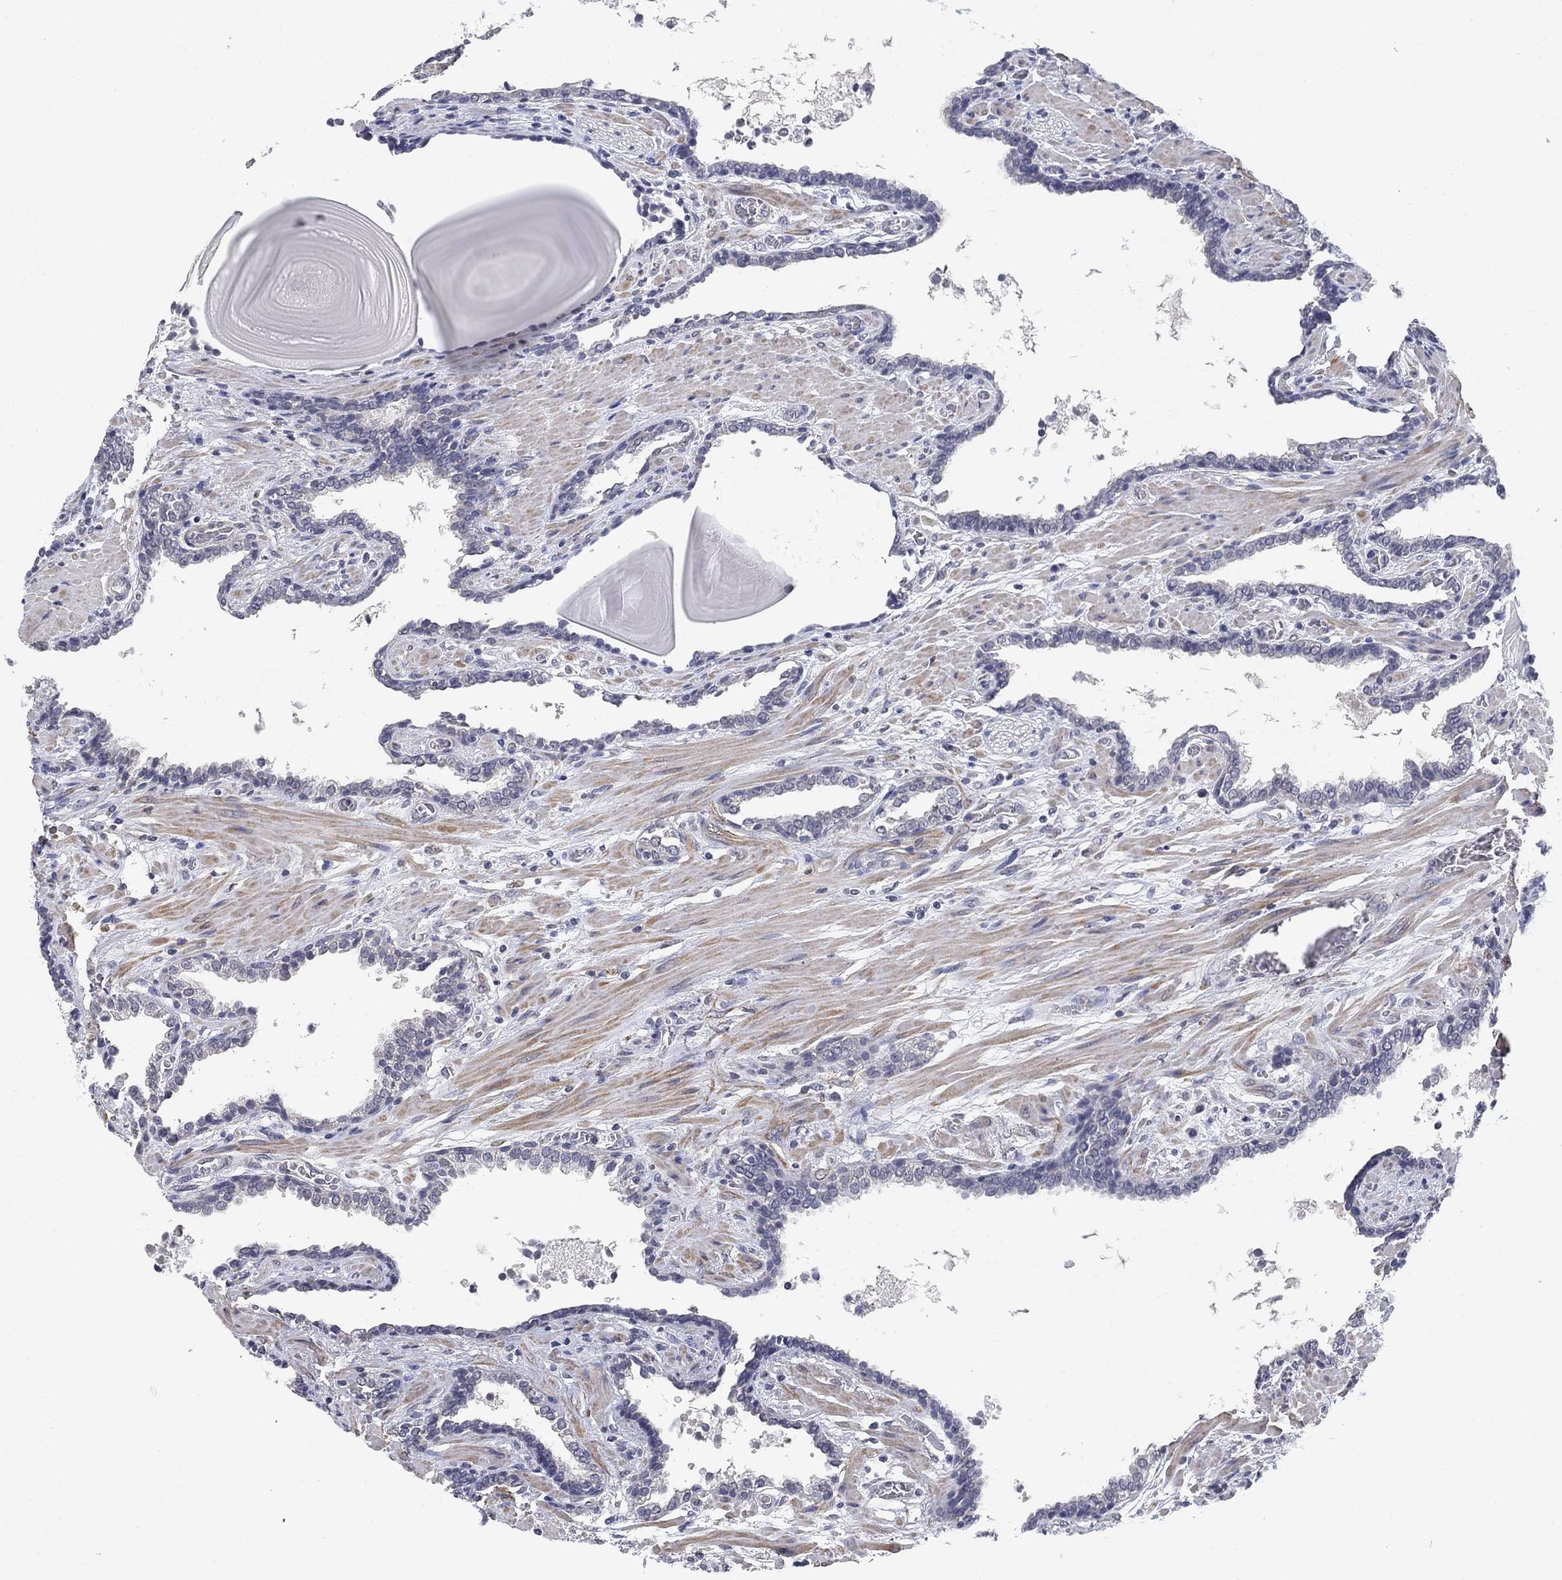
{"staining": {"intensity": "negative", "quantity": "none", "location": "none"}, "tissue": "prostate cancer", "cell_type": "Tumor cells", "image_type": "cancer", "snomed": [{"axis": "morphology", "description": "Adenocarcinoma, Low grade"}, {"axis": "topography", "description": "Prostate"}], "caption": "An immunohistochemistry photomicrograph of prostate cancer is shown. There is no staining in tumor cells of prostate cancer. Brightfield microscopy of immunohistochemistry stained with DAB (brown) and hematoxylin (blue), captured at high magnification.", "gene": "OTUB2", "patient": {"sex": "male", "age": 69}}